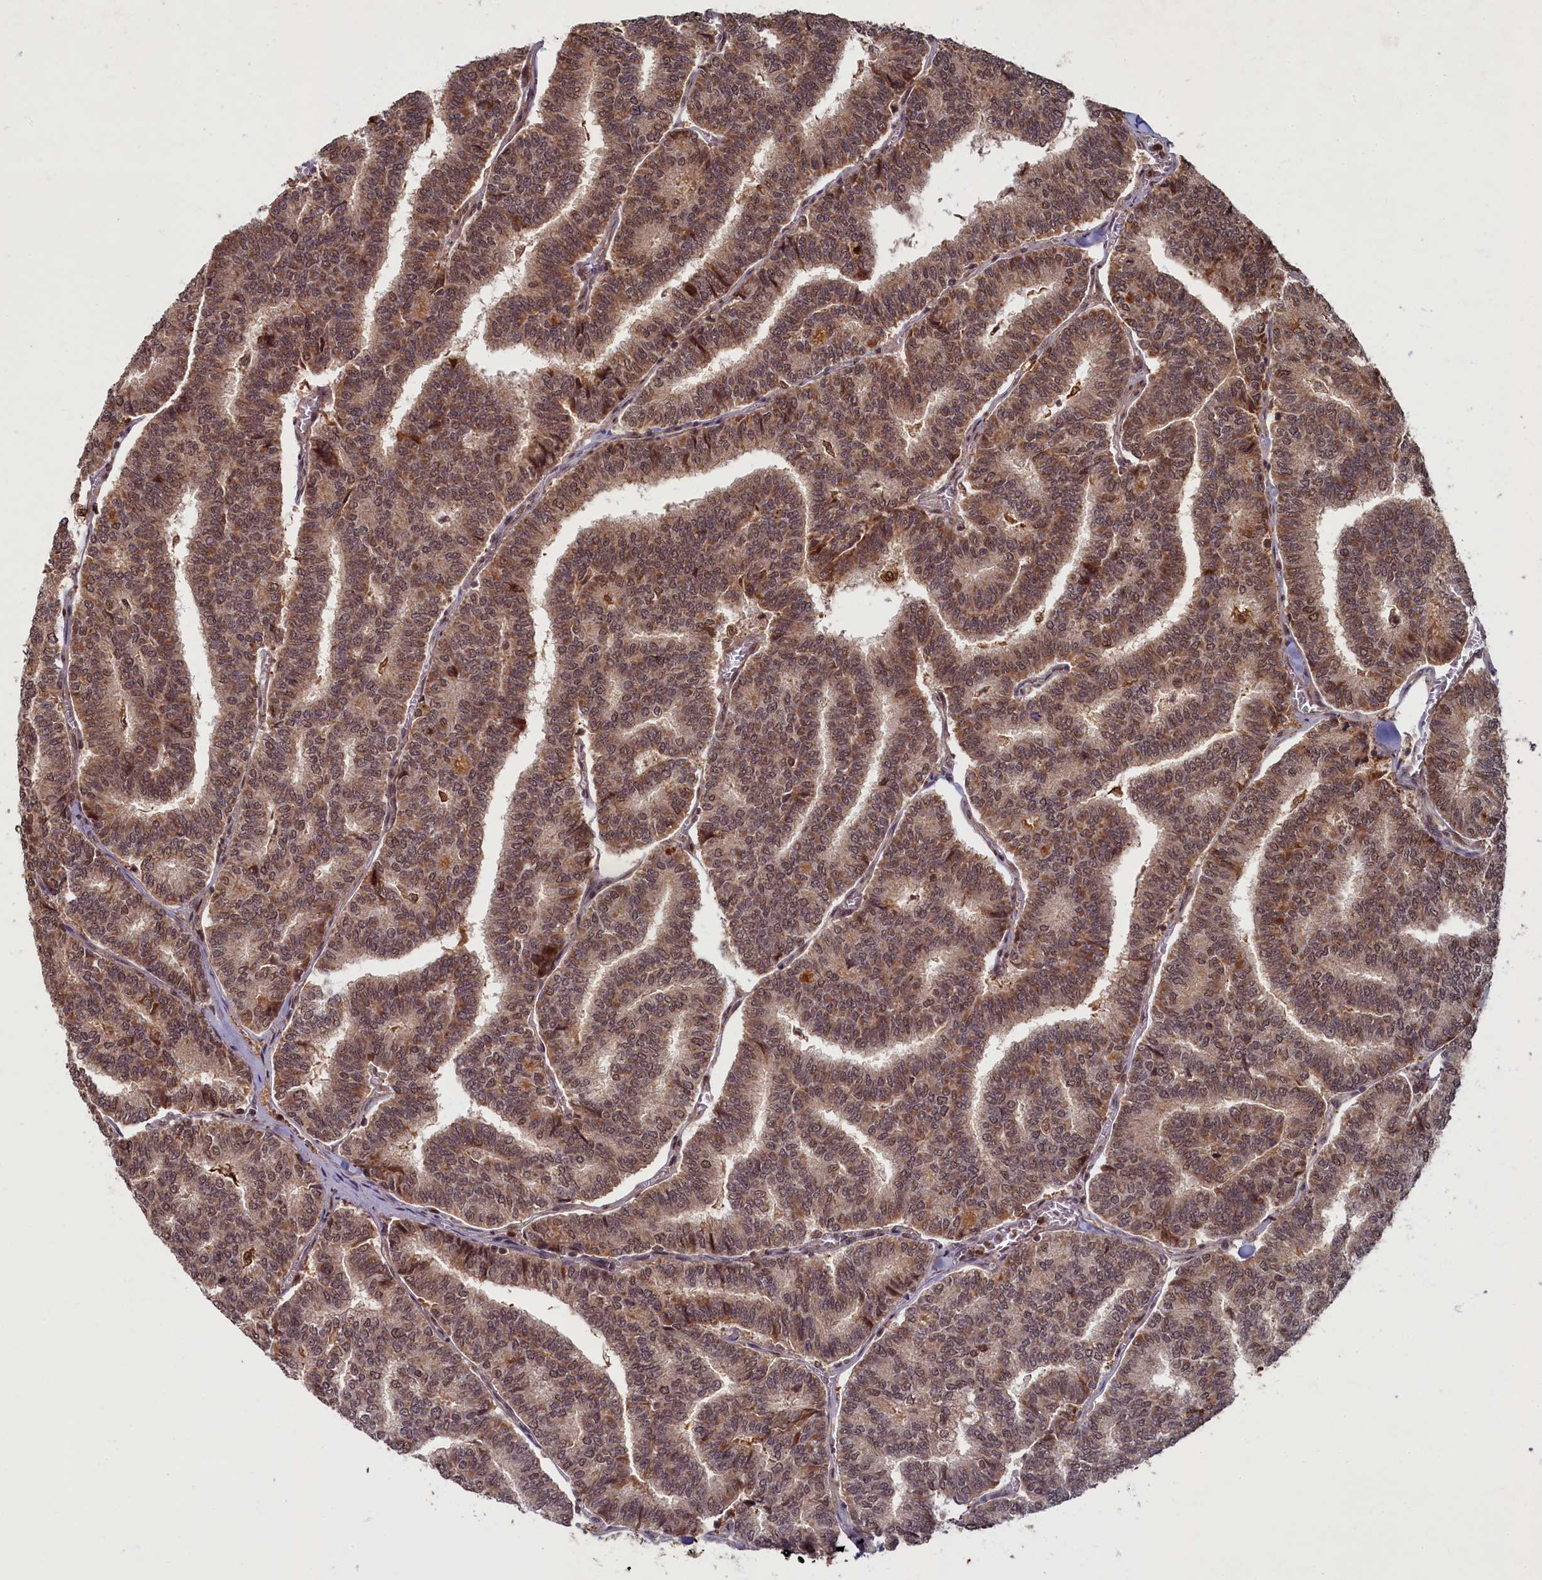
{"staining": {"intensity": "moderate", "quantity": ">75%", "location": "cytoplasmic/membranous,nuclear"}, "tissue": "thyroid cancer", "cell_type": "Tumor cells", "image_type": "cancer", "snomed": [{"axis": "morphology", "description": "Papillary adenocarcinoma, NOS"}, {"axis": "topography", "description": "Thyroid gland"}], "caption": "DAB (3,3'-diaminobenzidine) immunohistochemical staining of human papillary adenocarcinoma (thyroid) shows moderate cytoplasmic/membranous and nuclear protein positivity in about >75% of tumor cells.", "gene": "BRCA1", "patient": {"sex": "female", "age": 35}}